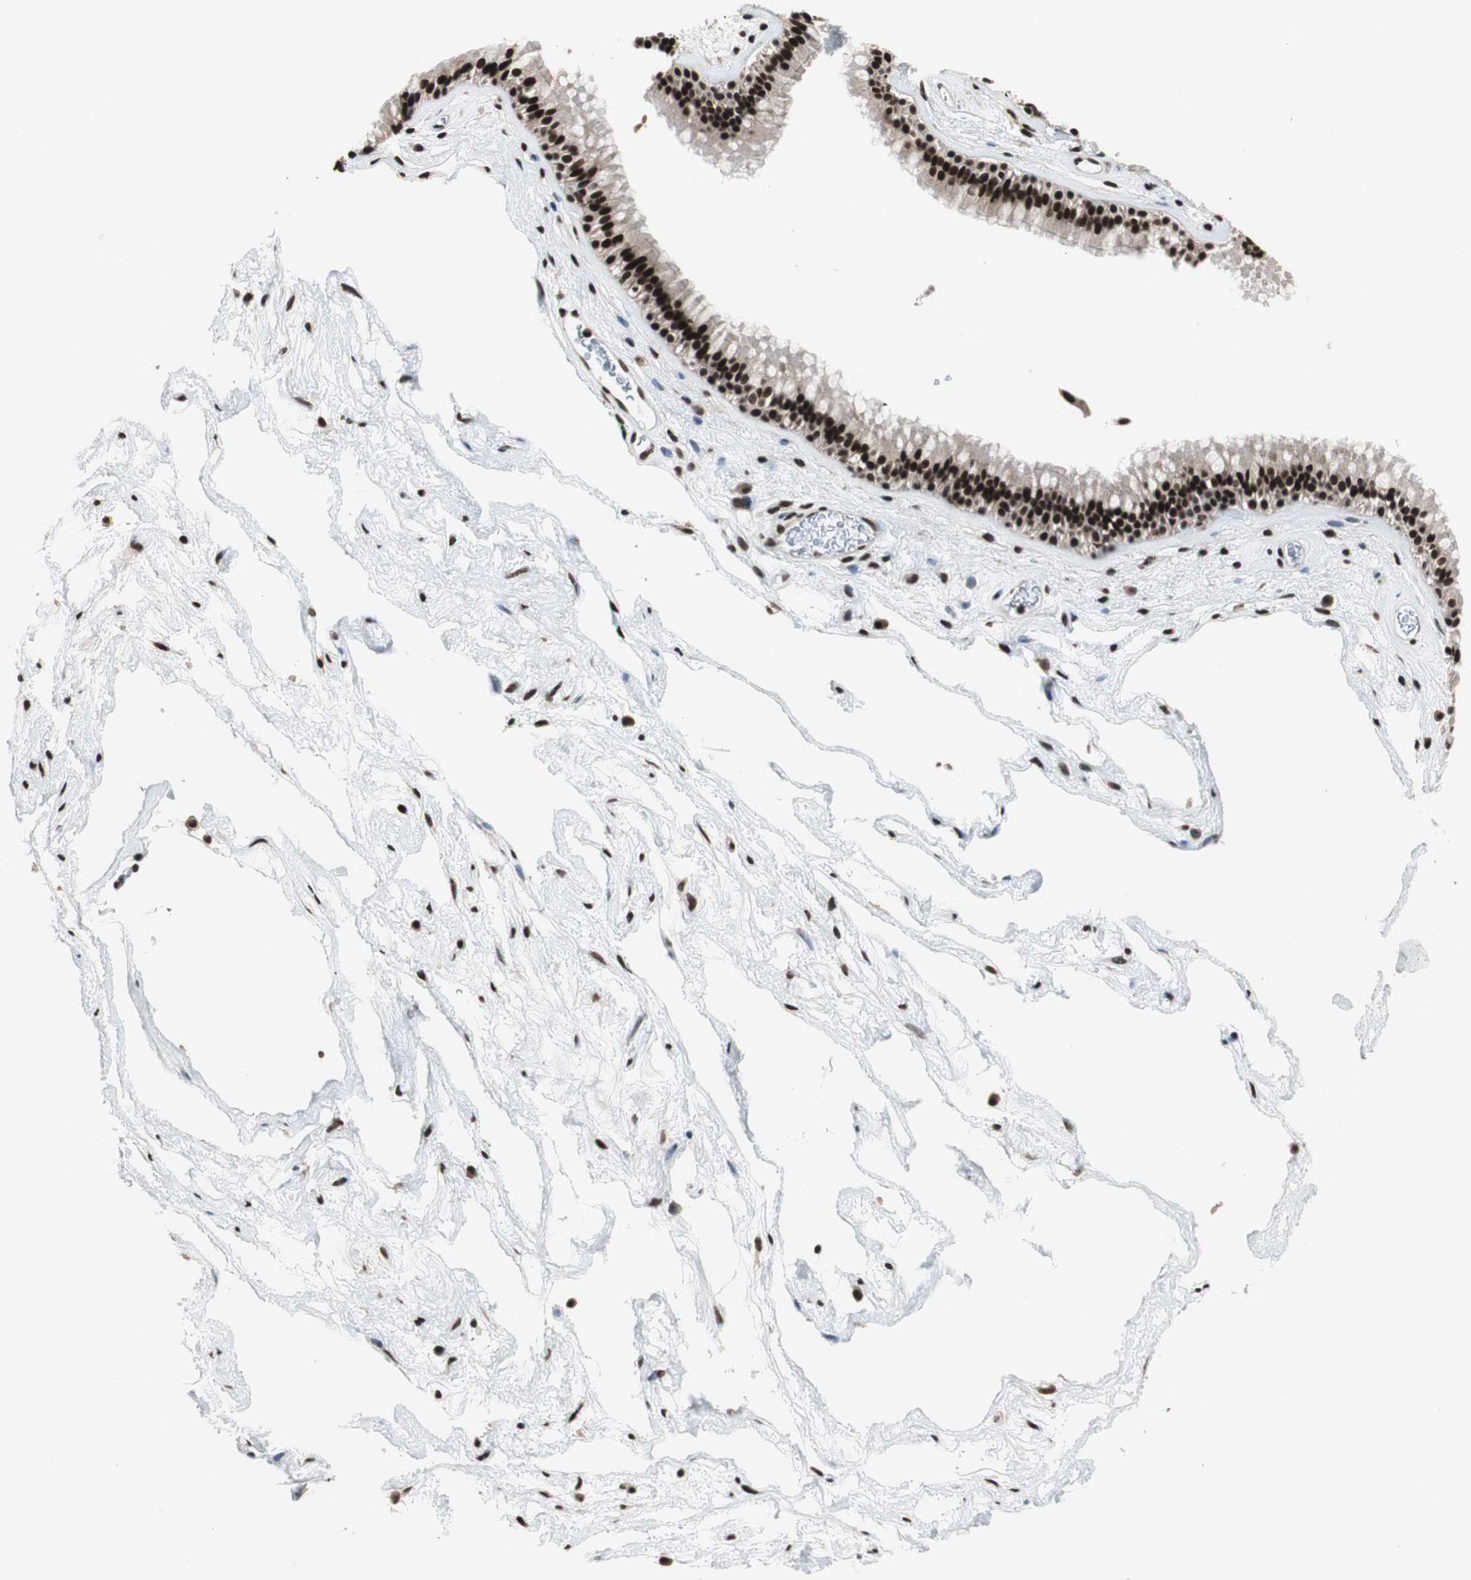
{"staining": {"intensity": "strong", "quantity": ">75%", "location": "nuclear"}, "tissue": "nasopharynx", "cell_type": "Respiratory epithelial cells", "image_type": "normal", "snomed": [{"axis": "morphology", "description": "Normal tissue, NOS"}, {"axis": "morphology", "description": "Inflammation, NOS"}, {"axis": "topography", "description": "Nasopharynx"}], "caption": "Nasopharynx stained with a brown dye displays strong nuclear positive positivity in about >75% of respiratory epithelial cells.", "gene": "CDK9", "patient": {"sex": "male", "age": 48}}